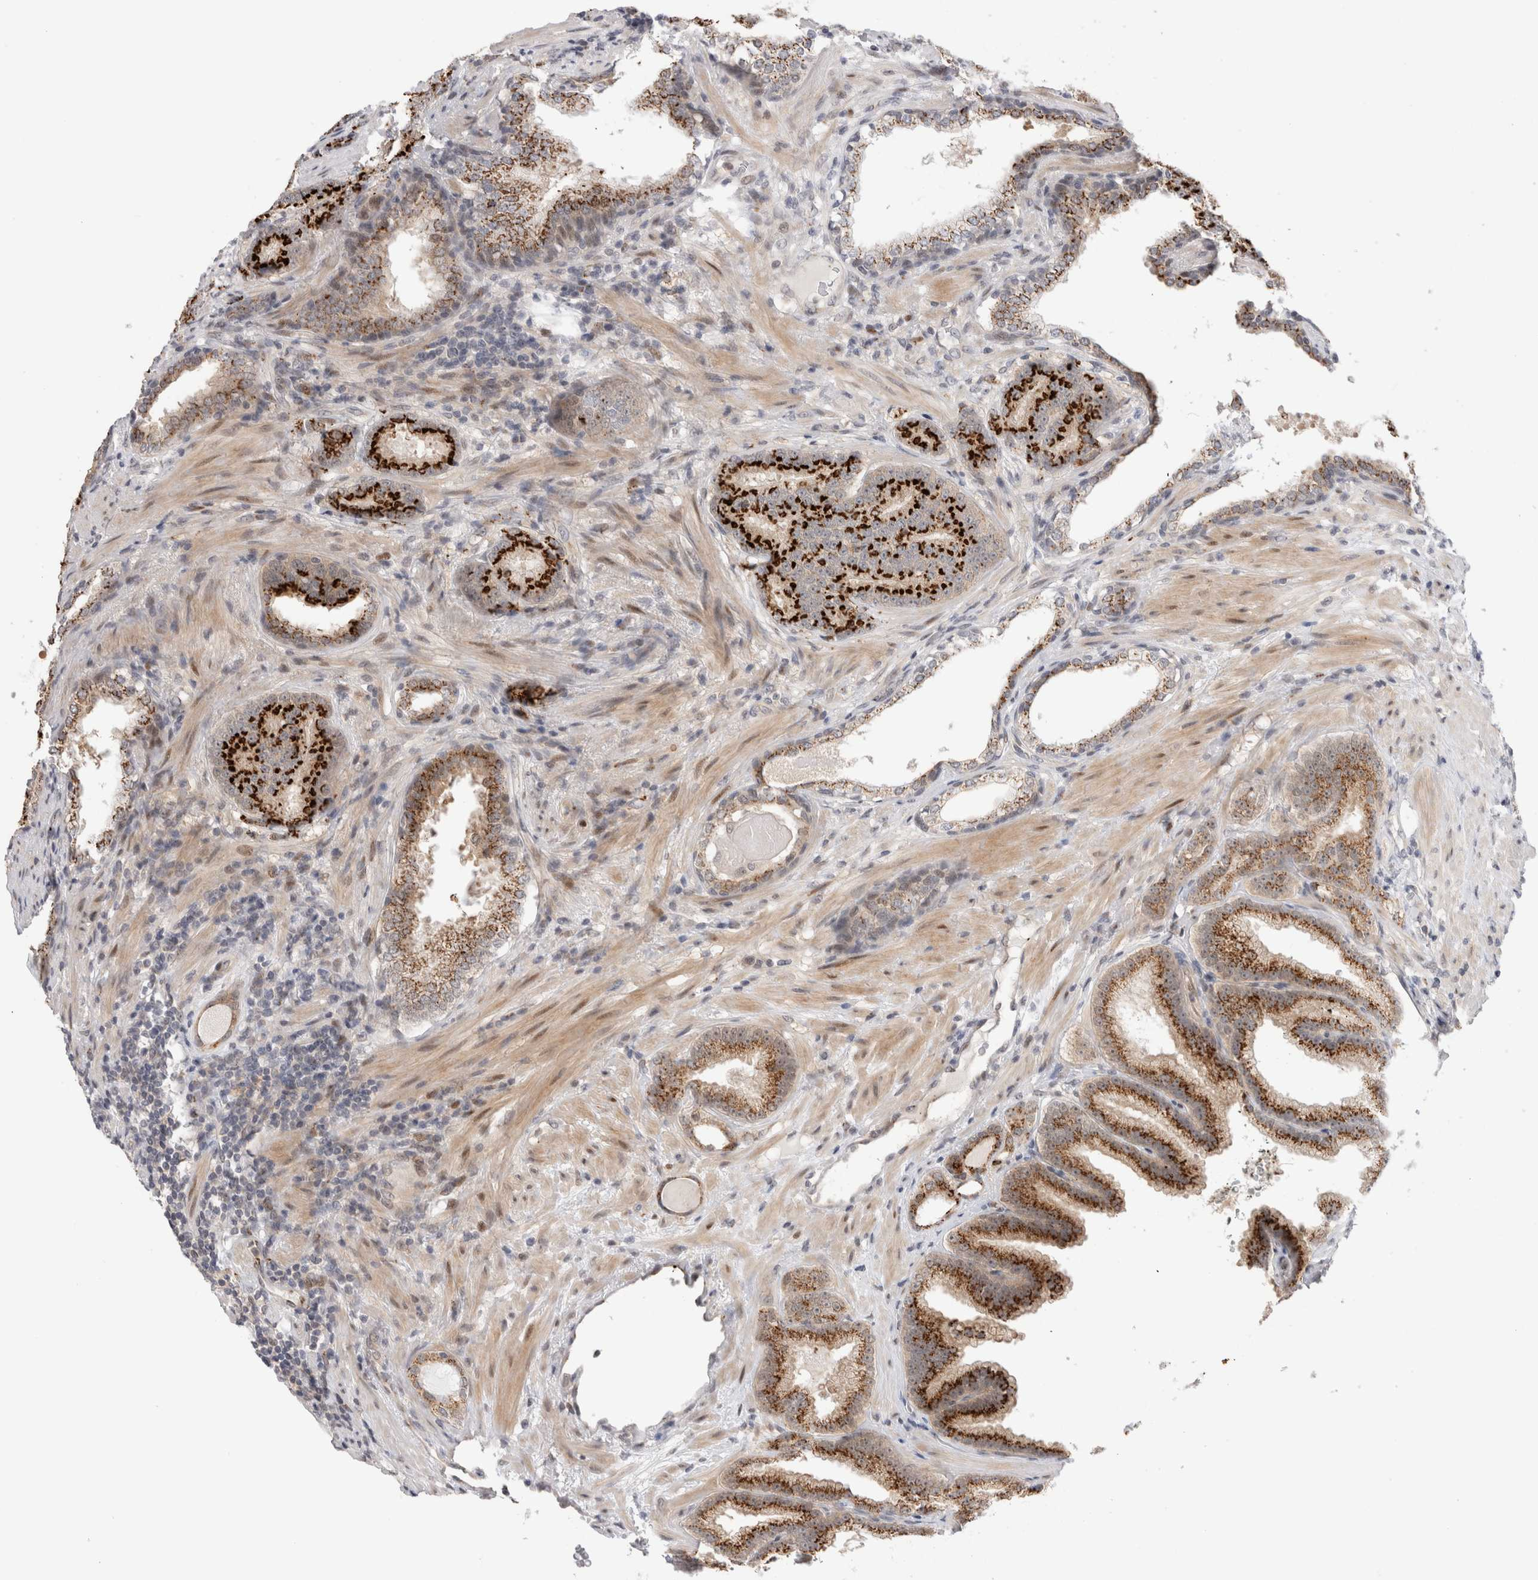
{"staining": {"intensity": "strong", "quantity": ">75%", "location": "cytoplasmic/membranous"}, "tissue": "prostate cancer", "cell_type": "Tumor cells", "image_type": "cancer", "snomed": [{"axis": "morphology", "description": "Adenocarcinoma, High grade"}, {"axis": "topography", "description": "Prostate"}], "caption": "High-grade adenocarcinoma (prostate) was stained to show a protein in brown. There is high levels of strong cytoplasmic/membranous staining in approximately >75% of tumor cells.", "gene": "VPS28", "patient": {"sex": "male", "age": 61}}